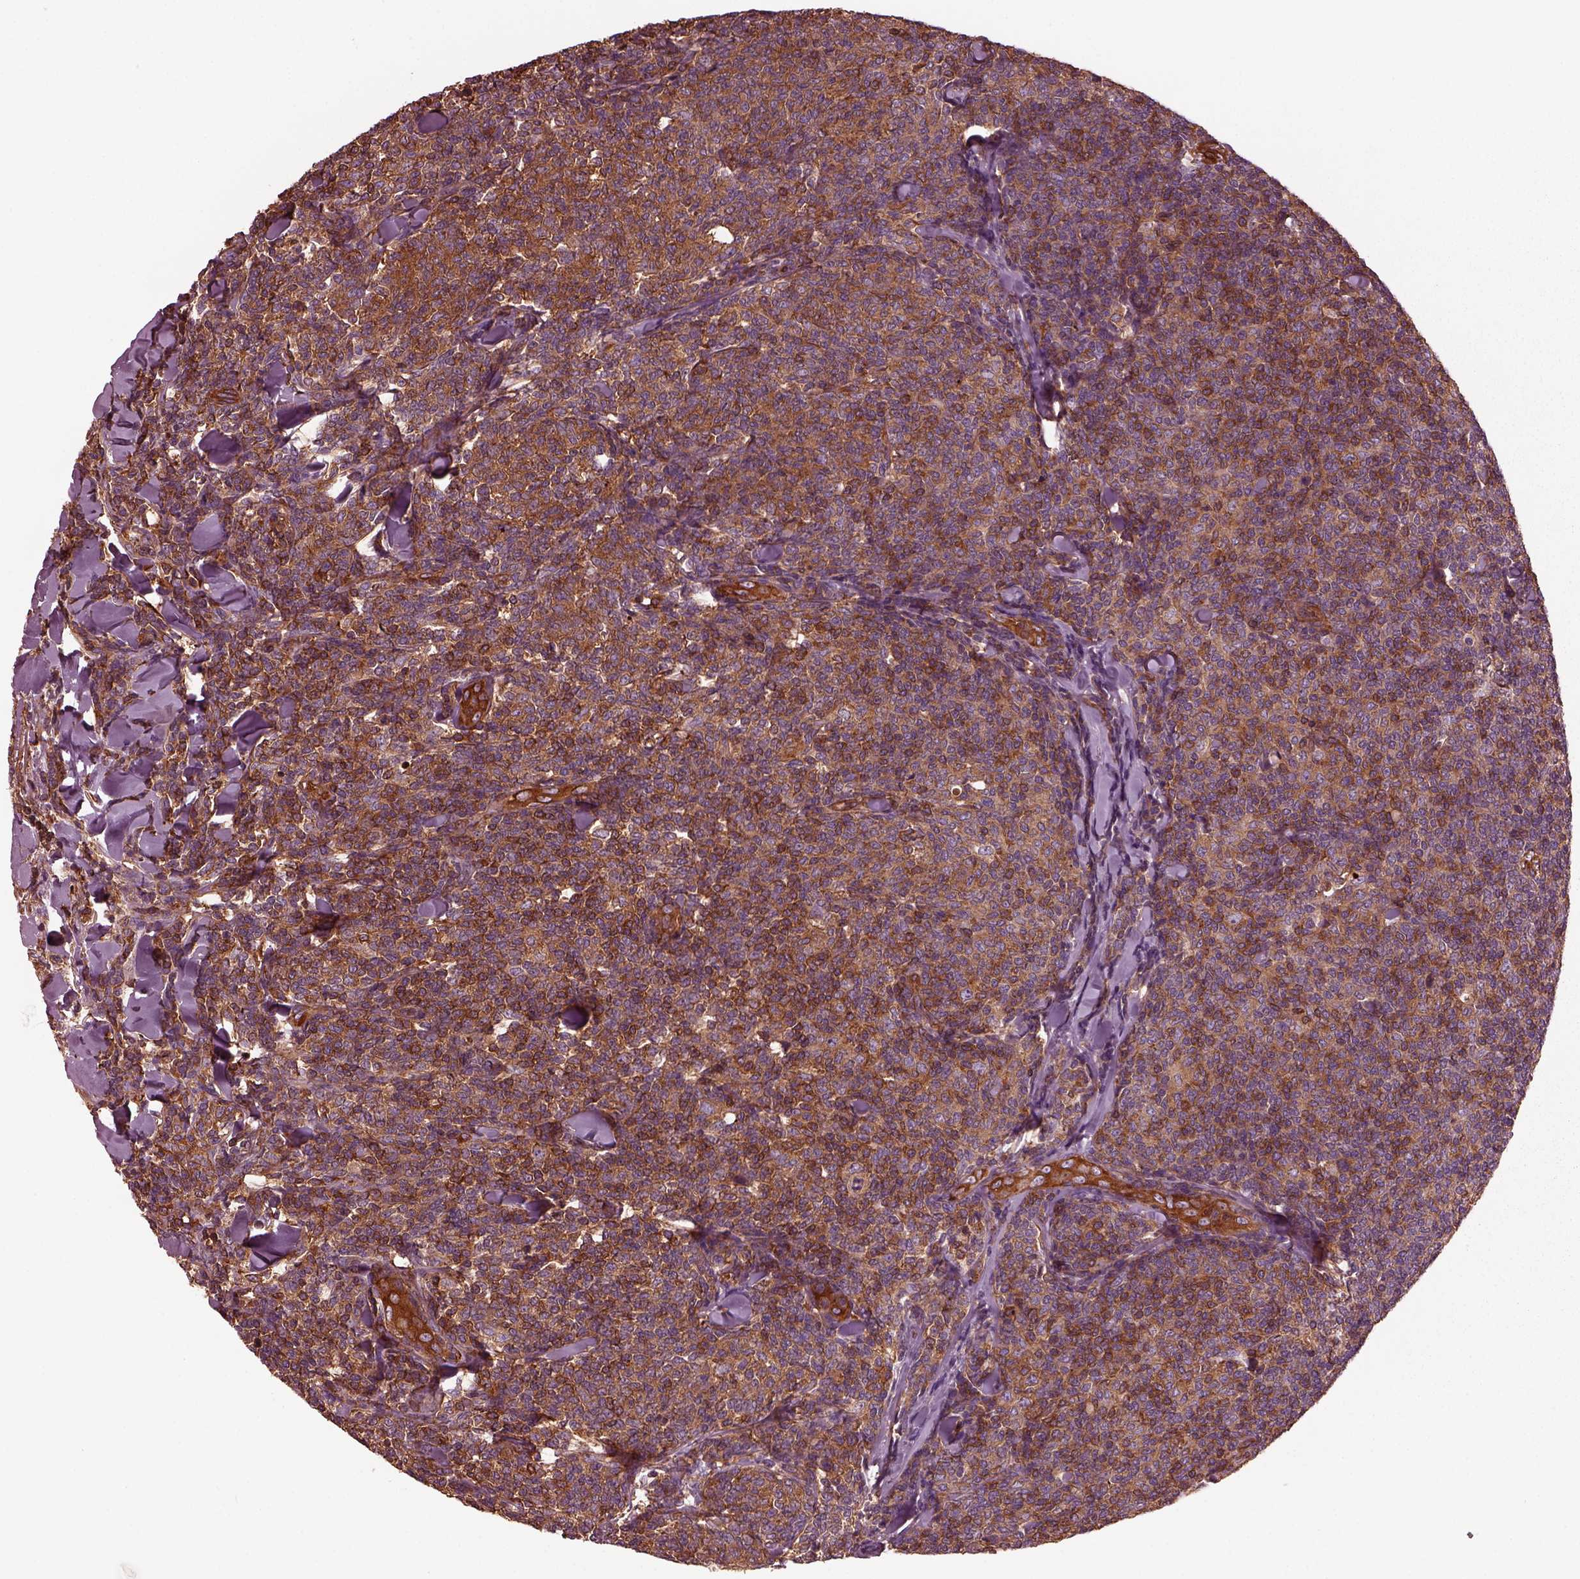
{"staining": {"intensity": "strong", "quantity": "25%-75%", "location": "cytoplasmic/membranous"}, "tissue": "lymphoma", "cell_type": "Tumor cells", "image_type": "cancer", "snomed": [{"axis": "morphology", "description": "Malignant lymphoma, non-Hodgkin's type, Low grade"}, {"axis": "topography", "description": "Lymph node"}], "caption": "Tumor cells reveal strong cytoplasmic/membranous staining in about 25%-75% of cells in low-grade malignant lymphoma, non-Hodgkin's type.", "gene": "MYL6", "patient": {"sex": "female", "age": 56}}